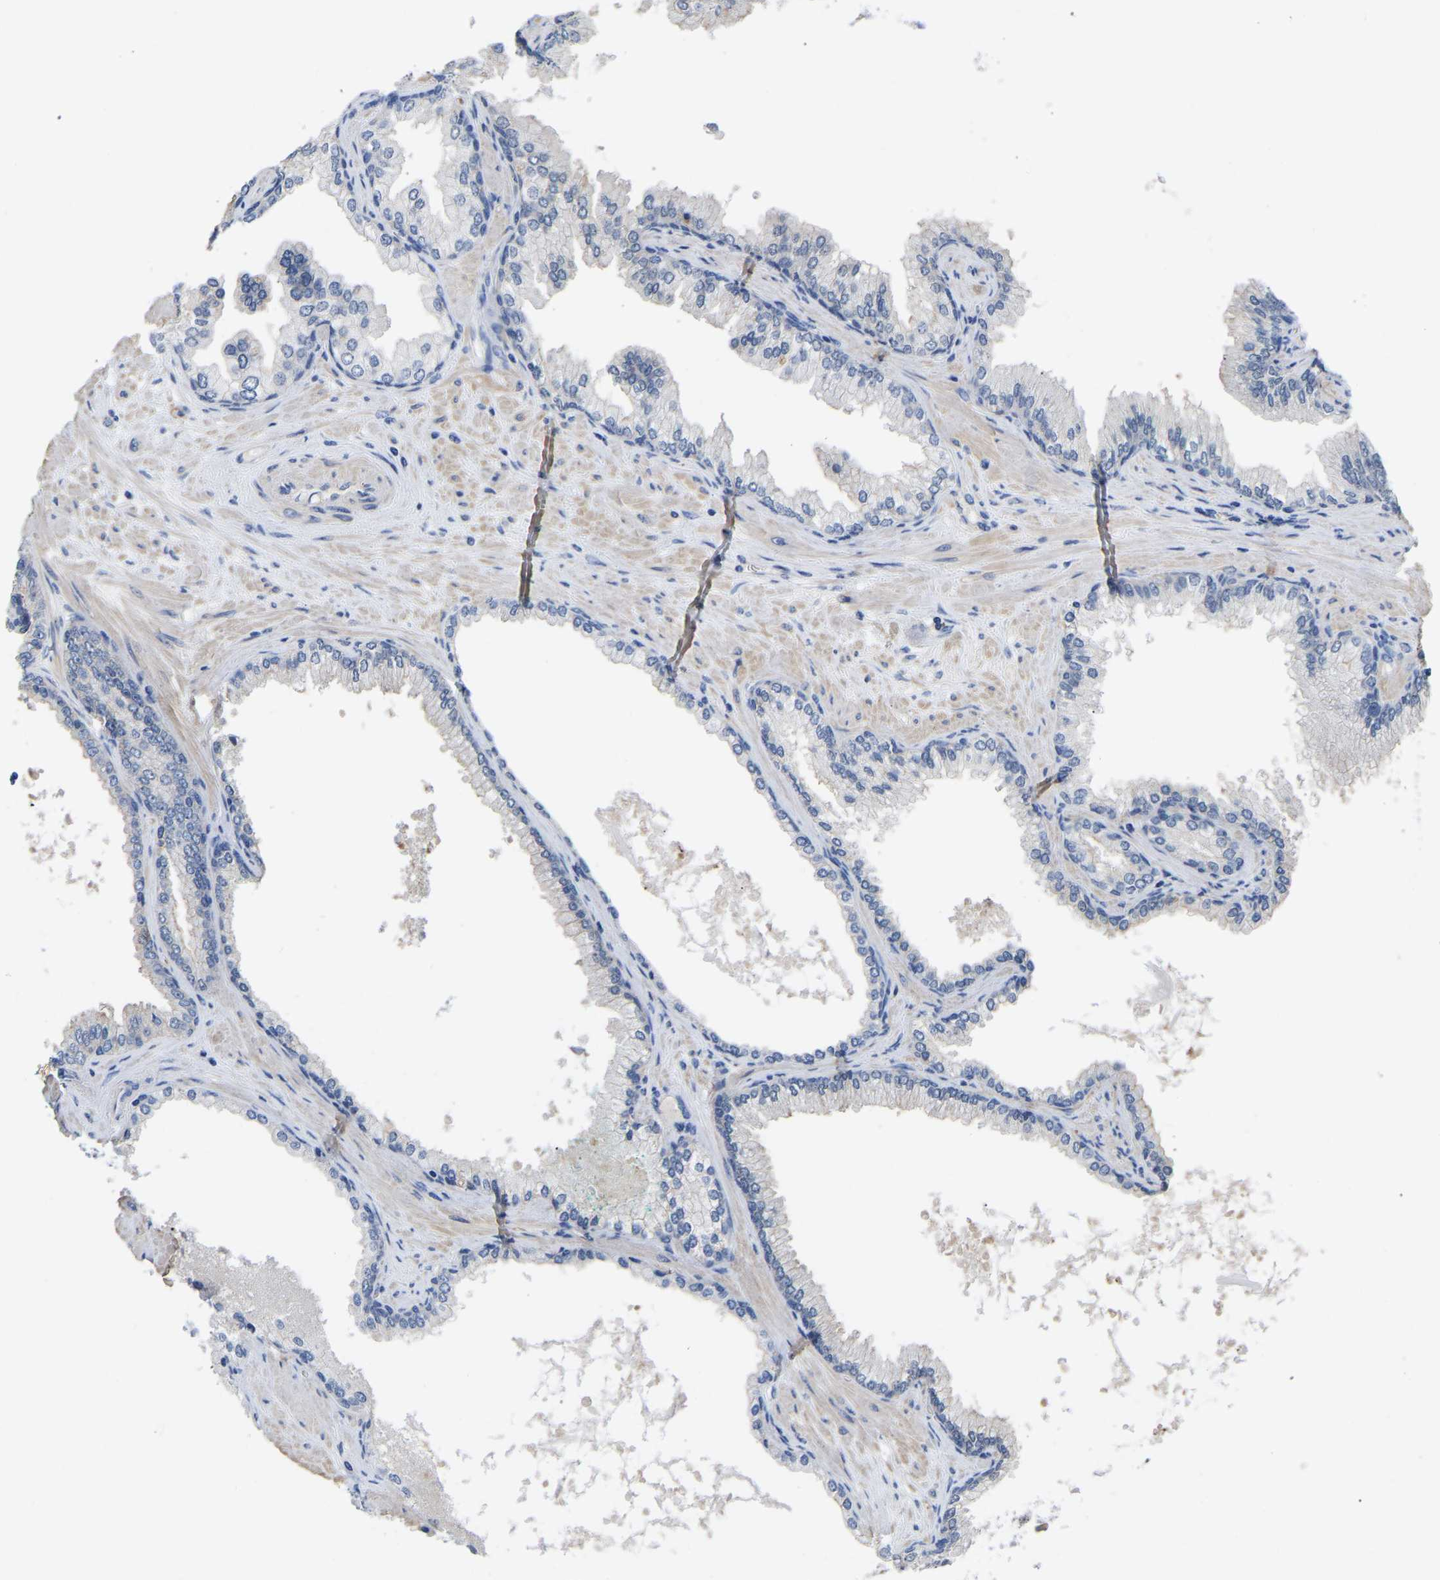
{"staining": {"intensity": "negative", "quantity": "none", "location": "none"}, "tissue": "prostate cancer", "cell_type": "Tumor cells", "image_type": "cancer", "snomed": [{"axis": "morphology", "description": "Adenocarcinoma, High grade"}, {"axis": "topography", "description": "Prostate"}], "caption": "DAB (3,3'-diaminobenzidine) immunohistochemical staining of human high-grade adenocarcinoma (prostate) shows no significant positivity in tumor cells.", "gene": "ZNF449", "patient": {"sex": "male", "age": 71}}